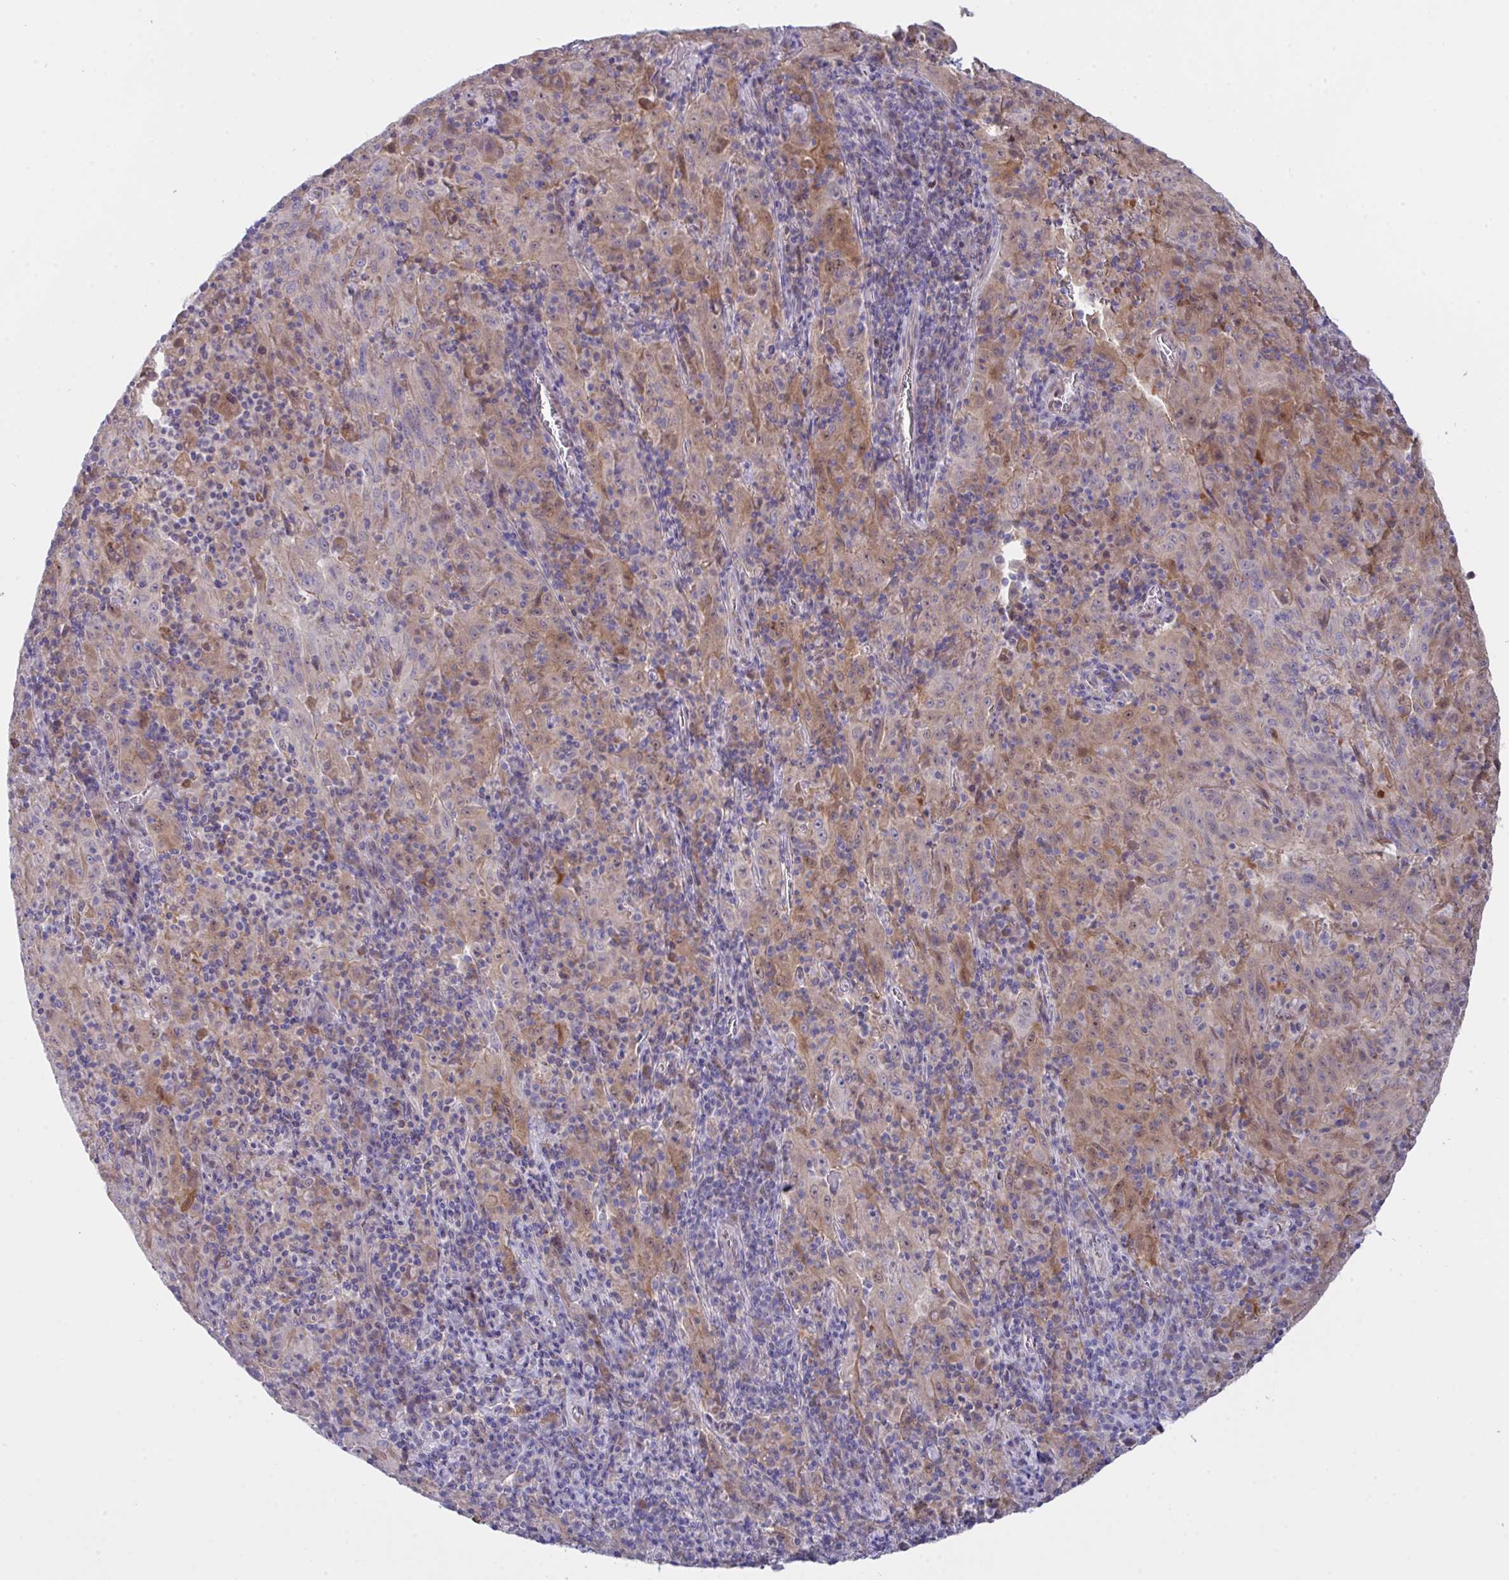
{"staining": {"intensity": "moderate", "quantity": "25%-75%", "location": "cytoplasmic/membranous"}, "tissue": "pancreatic cancer", "cell_type": "Tumor cells", "image_type": "cancer", "snomed": [{"axis": "morphology", "description": "Adenocarcinoma, NOS"}, {"axis": "topography", "description": "Pancreas"}], "caption": "Adenocarcinoma (pancreatic) stained with a protein marker exhibits moderate staining in tumor cells.", "gene": "L3HYPDH", "patient": {"sex": "male", "age": 63}}